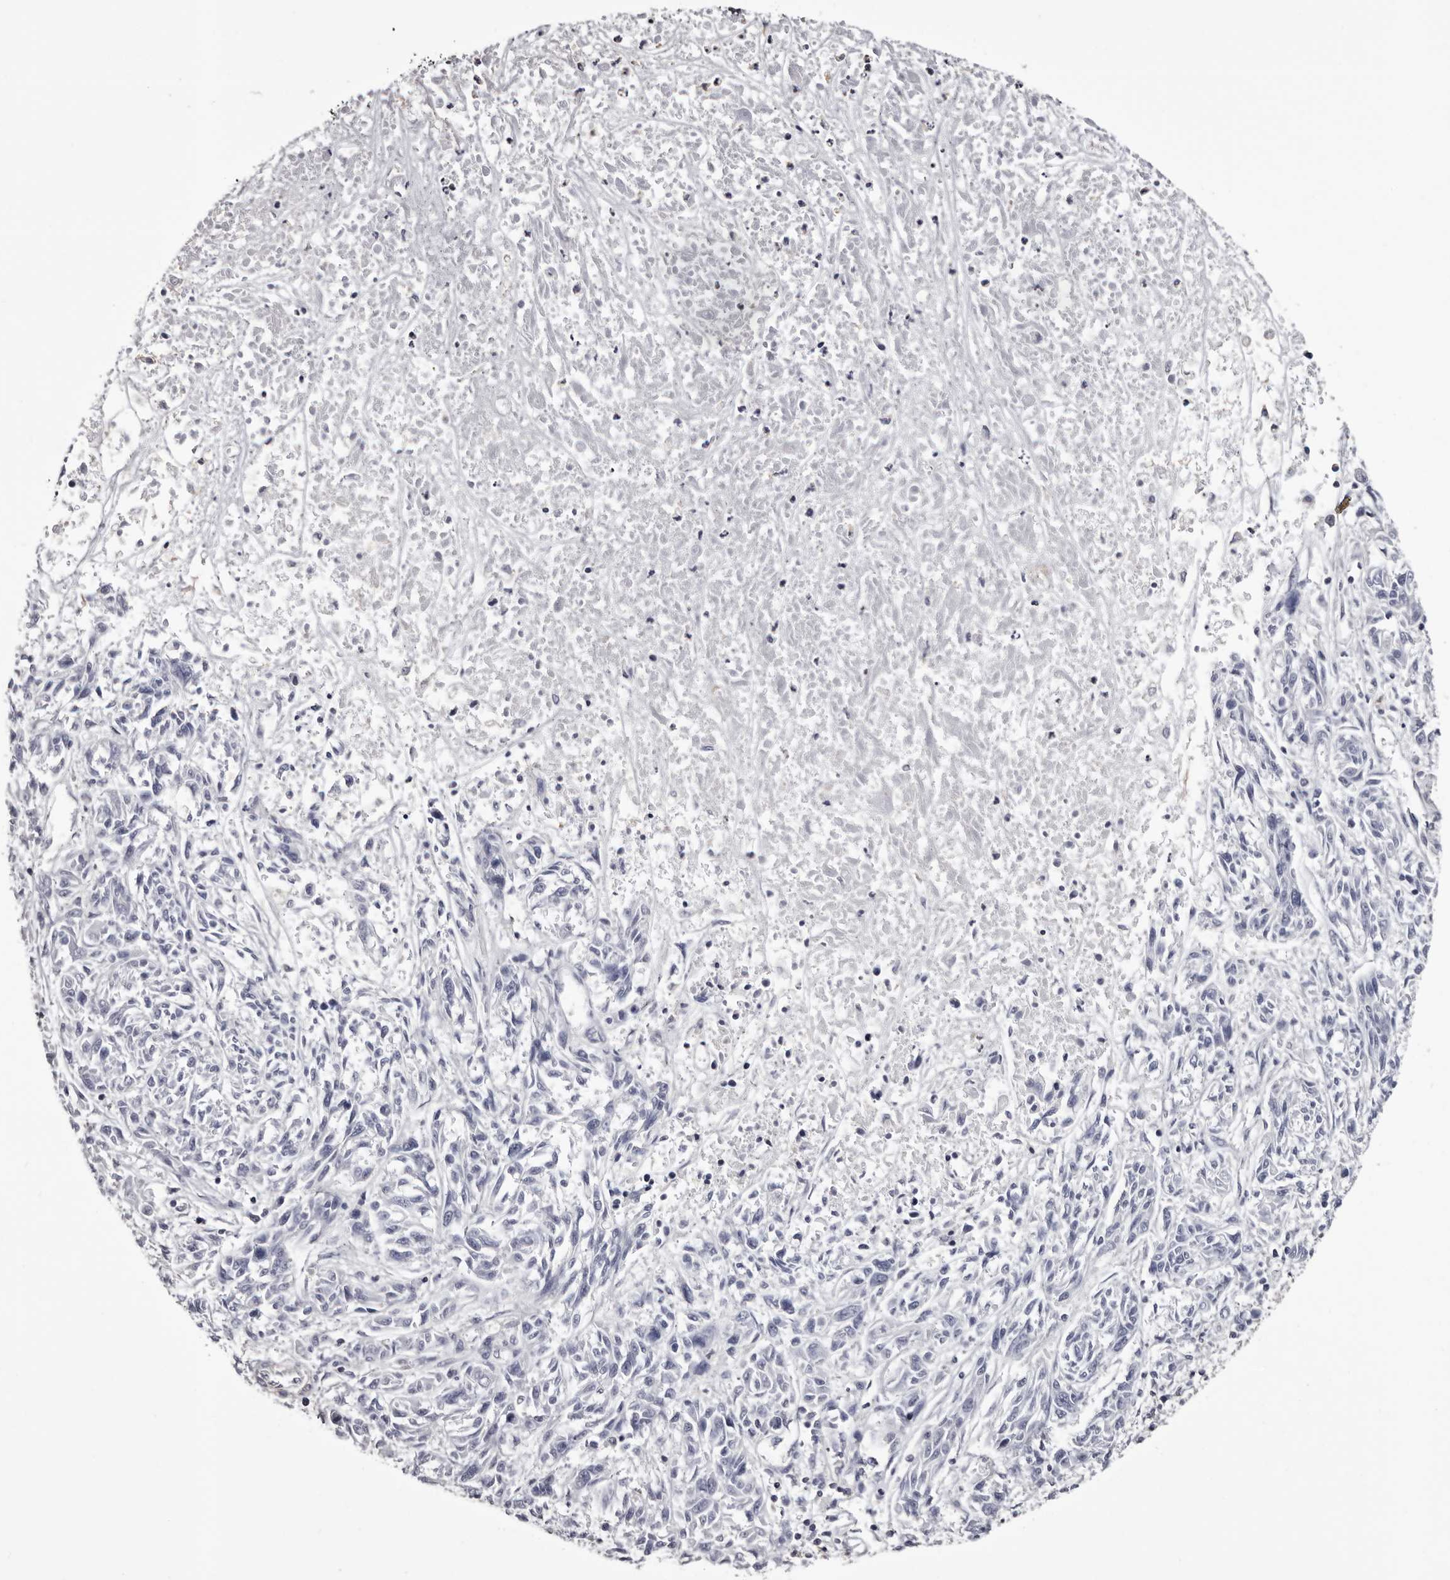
{"staining": {"intensity": "negative", "quantity": "none", "location": "none"}, "tissue": "melanoma", "cell_type": "Tumor cells", "image_type": "cancer", "snomed": [{"axis": "morphology", "description": "Malignant melanoma, NOS"}, {"axis": "topography", "description": "Skin"}], "caption": "This is a photomicrograph of immunohistochemistry staining of melanoma, which shows no positivity in tumor cells.", "gene": "LAD1", "patient": {"sex": "male", "age": 53}}